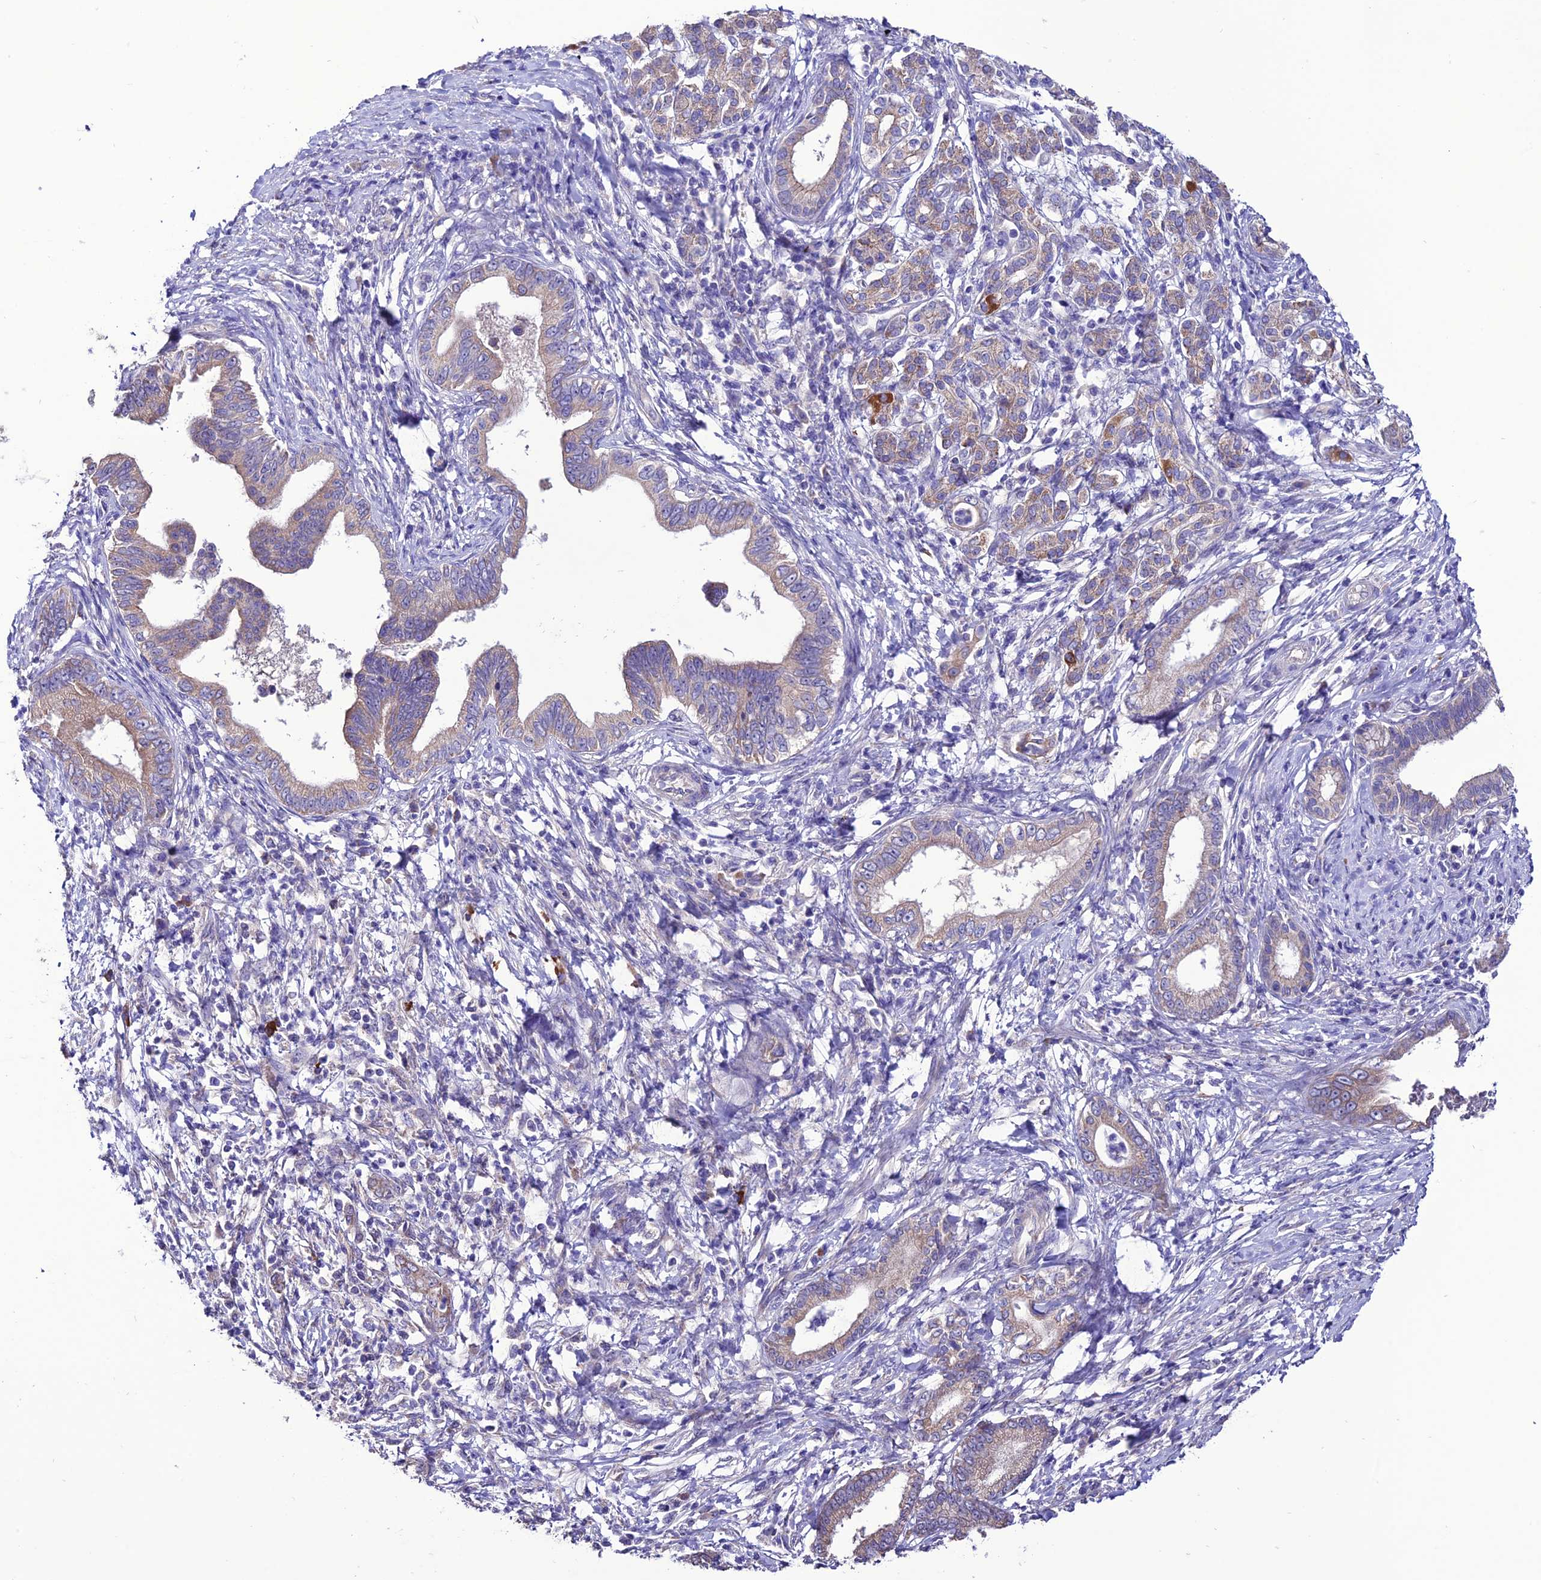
{"staining": {"intensity": "moderate", "quantity": "25%-75%", "location": "cytoplasmic/membranous"}, "tissue": "pancreatic cancer", "cell_type": "Tumor cells", "image_type": "cancer", "snomed": [{"axis": "morphology", "description": "Normal tissue, NOS"}, {"axis": "morphology", "description": "Adenocarcinoma, NOS"}, {"axis": "topography", "description": "Pancreas"}], "caption": "IHC histopathology image of neoplastic tissue: pancreatic cancer stained using immunohistochemistry (IHC) demonstrates medium levels of moderate protein expression localized specifically in the cytoplasmic/membranous of tumor cells, appearing as a cytoplasmic/membranous brown color.", "gene": "HOGA1", "patient": {"sex": "female", "age": 55}}